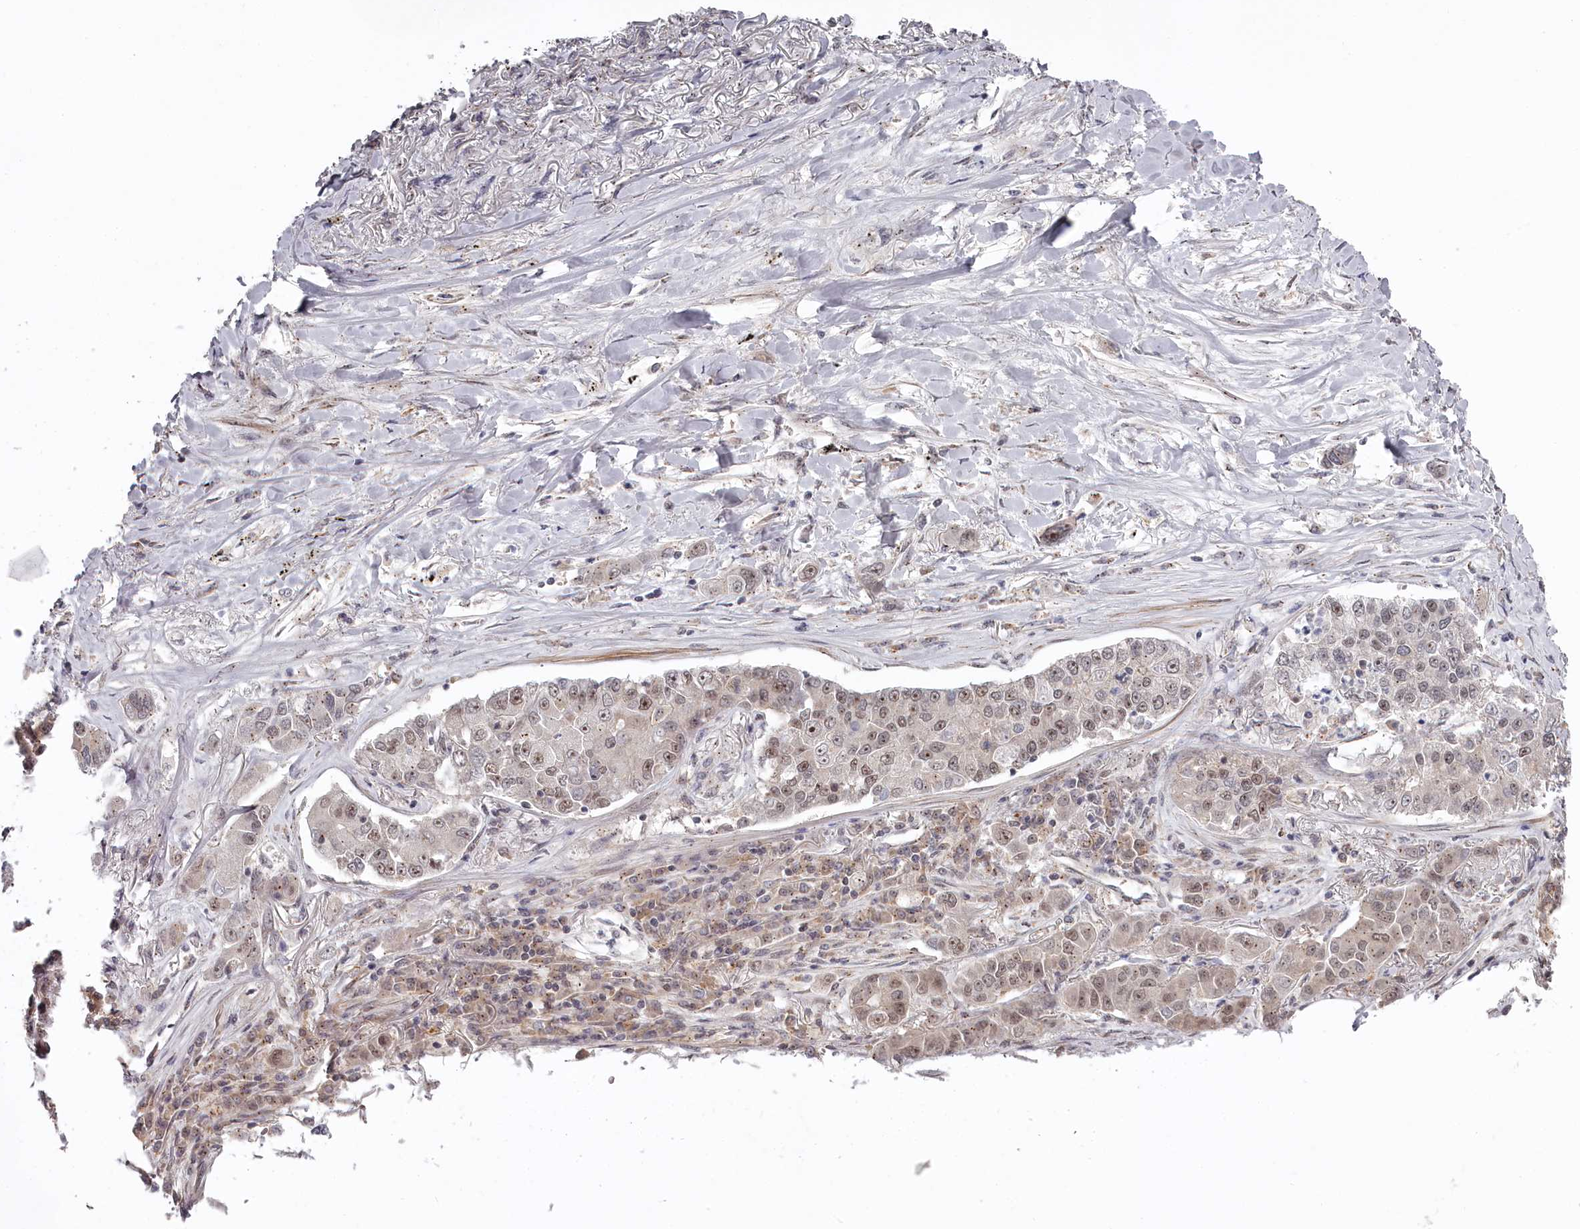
{"staining": {"intensity": "weak", "quantity": "<25%", "location": "cytoplasmic/membranous,nuclear"}, "tissue": "lung cancer", "cell_type": "Tumor cells", "image_type": "cancer", "snomed": [{"axis": "morphology", "description": "Adenocarcinoma, NOS"}, {"axis": "topography", "description": "Lung"}], "caption": "The histopathology image exhibits no staining of tumor cells in adenocarcinoma (lung).", "gene": "EXOSC1", "patient": {"sex": "male", "age": 49}}